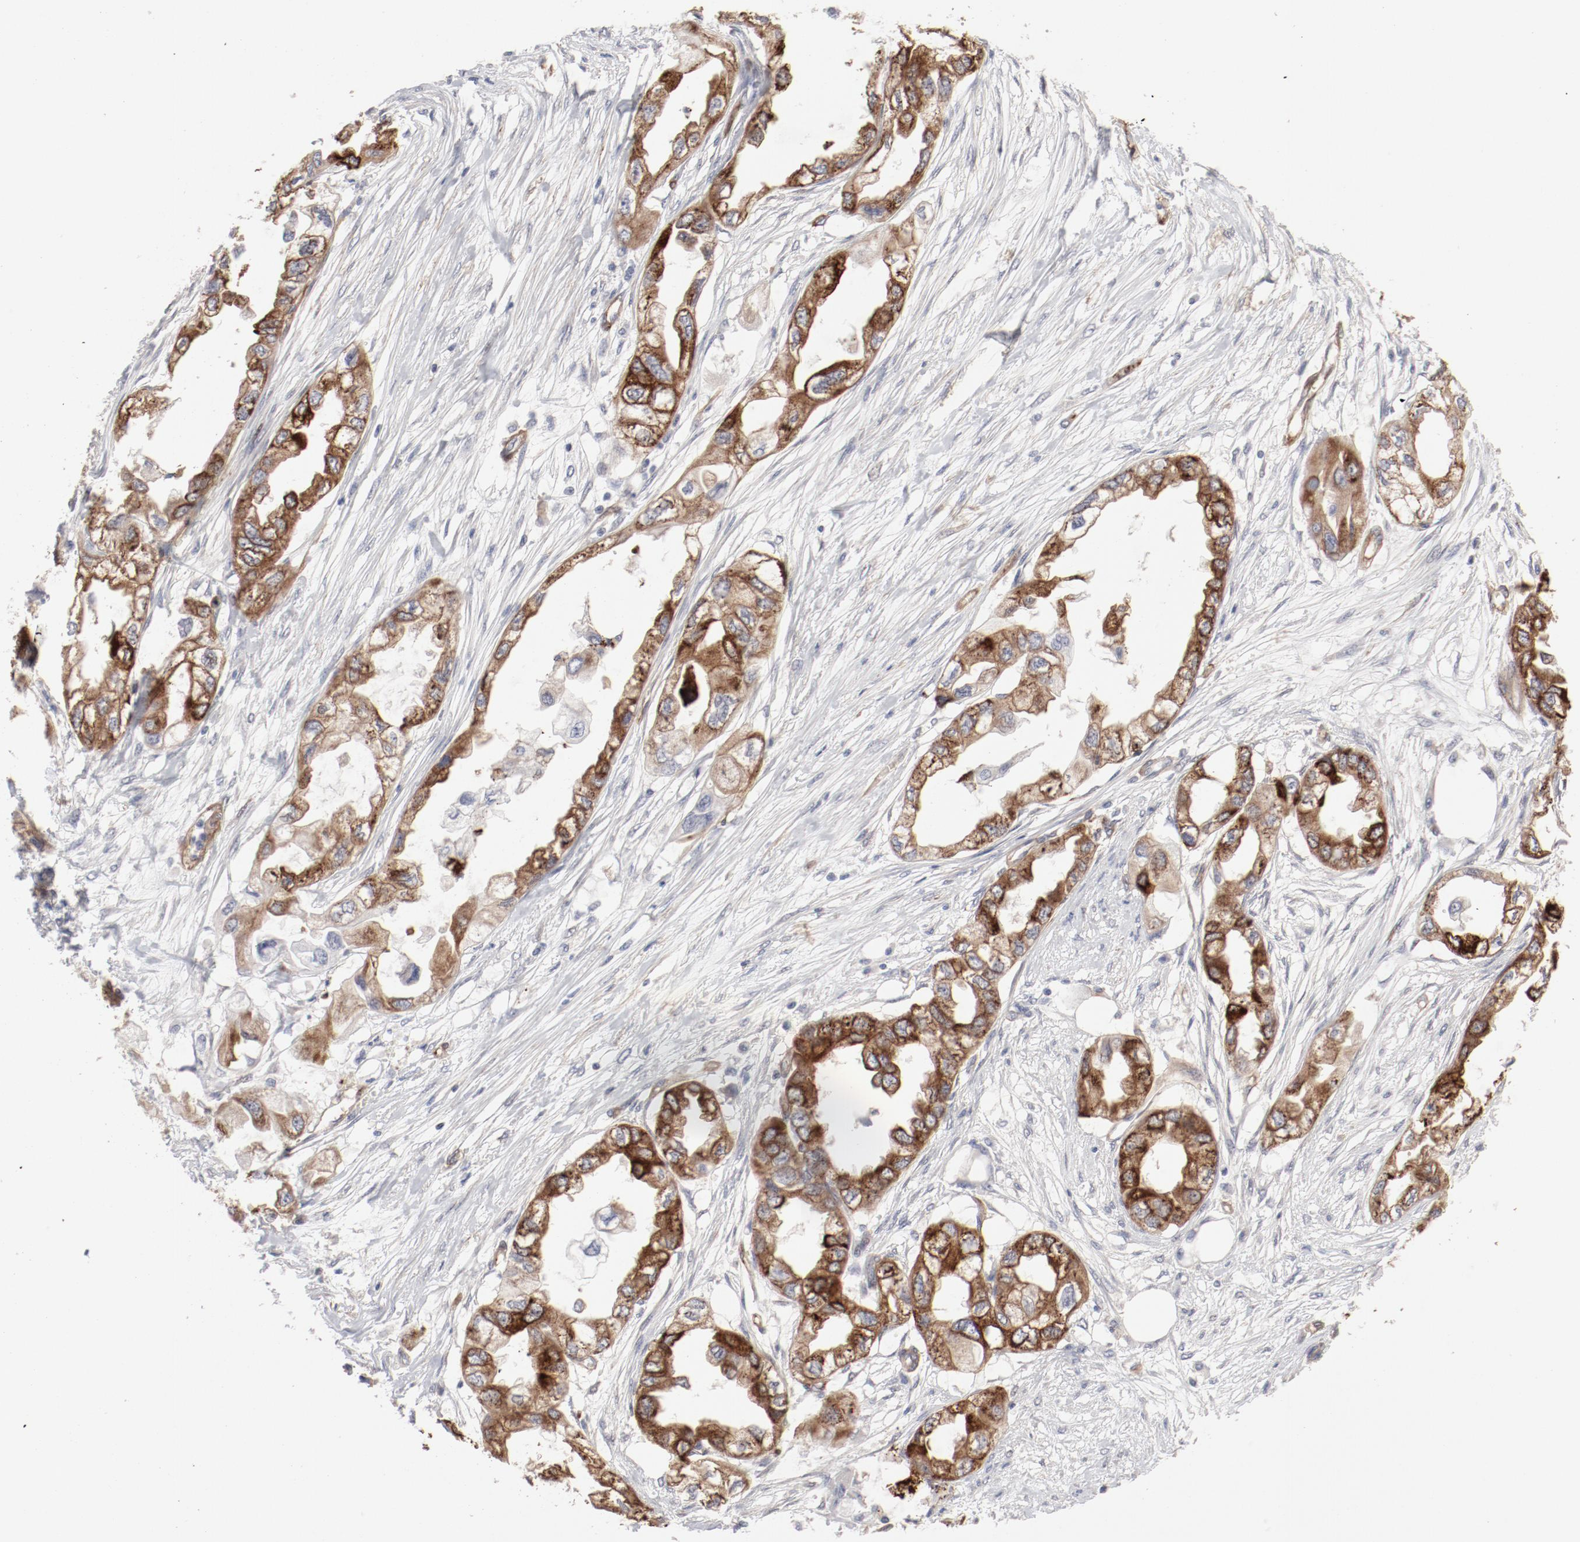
{"staining": {"intensity": "moderate", "quantity": ">75%", "location": "cytoplasmic/membranous"}, "tissue": "endometrial cancer", "cell_type": "Tumor cells", "image_type": "cancer", "snomed": [{"axis": "morphology", "description": "Adenocarcinoma, NOS"}, {"axis": "topography", "description": "Endometrium"}], "caption": "Immunohistochemistry (IHC) photomicrograph of neoplastic tissue: human endometrial adenocarcinoma stained using IHC displays medium levels of moderate protein expression localized specifically in the cytoplasmic/membranous of tumor cells, appearing as a cytoplasmic/membranous brown color.", "gene": "MAGED4", "patient": {"sex": "female", "age": 67}}